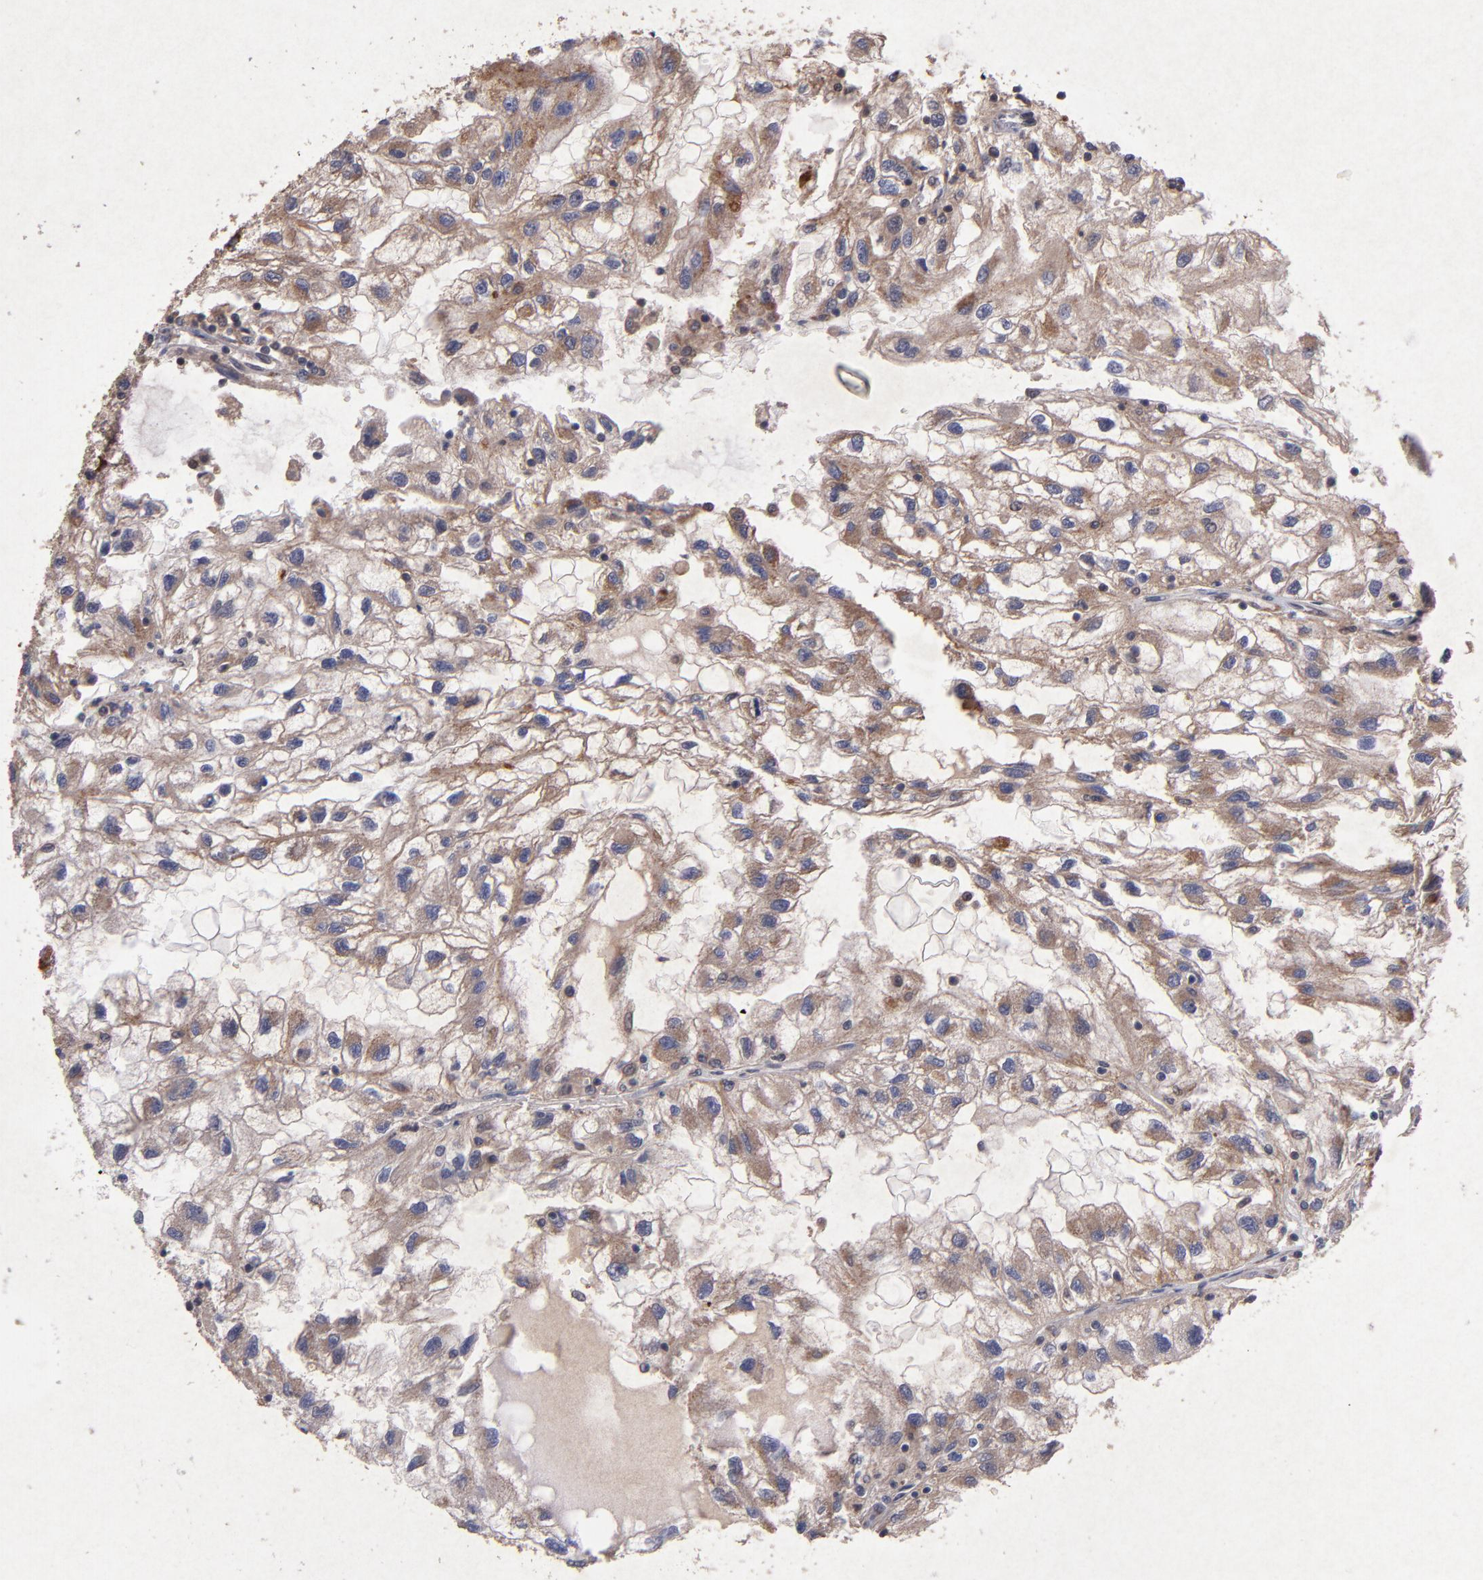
{"staining": {"intensity": "weak", "quantity": "25%-75%", "location": "cytoplasmic/membranous"}, "tissue": "renal cancer", "cell_type": "Tumor cells", "image_type": "cancer", "snomed": [{"axis": "morphology", "description": "Normal tissue, NOS"}, {"axis": "morphology", "description": "Adenocarcinoma, NOS"}, {"axis": "topography", "description": "Kidney"}], "caption": "Immunohistochemistry histopathology image of neoplastic tissue: human renal cancer stained using immunohistochemistry demonstrates low levels of weak protein expression localized specifically in the cytoplasmic/membranous of tumor cells, appearing as a cytoplasmic/membranous brown color.", "gene": "TIMM9", "patient": {"sex": "male", "age": 71}}